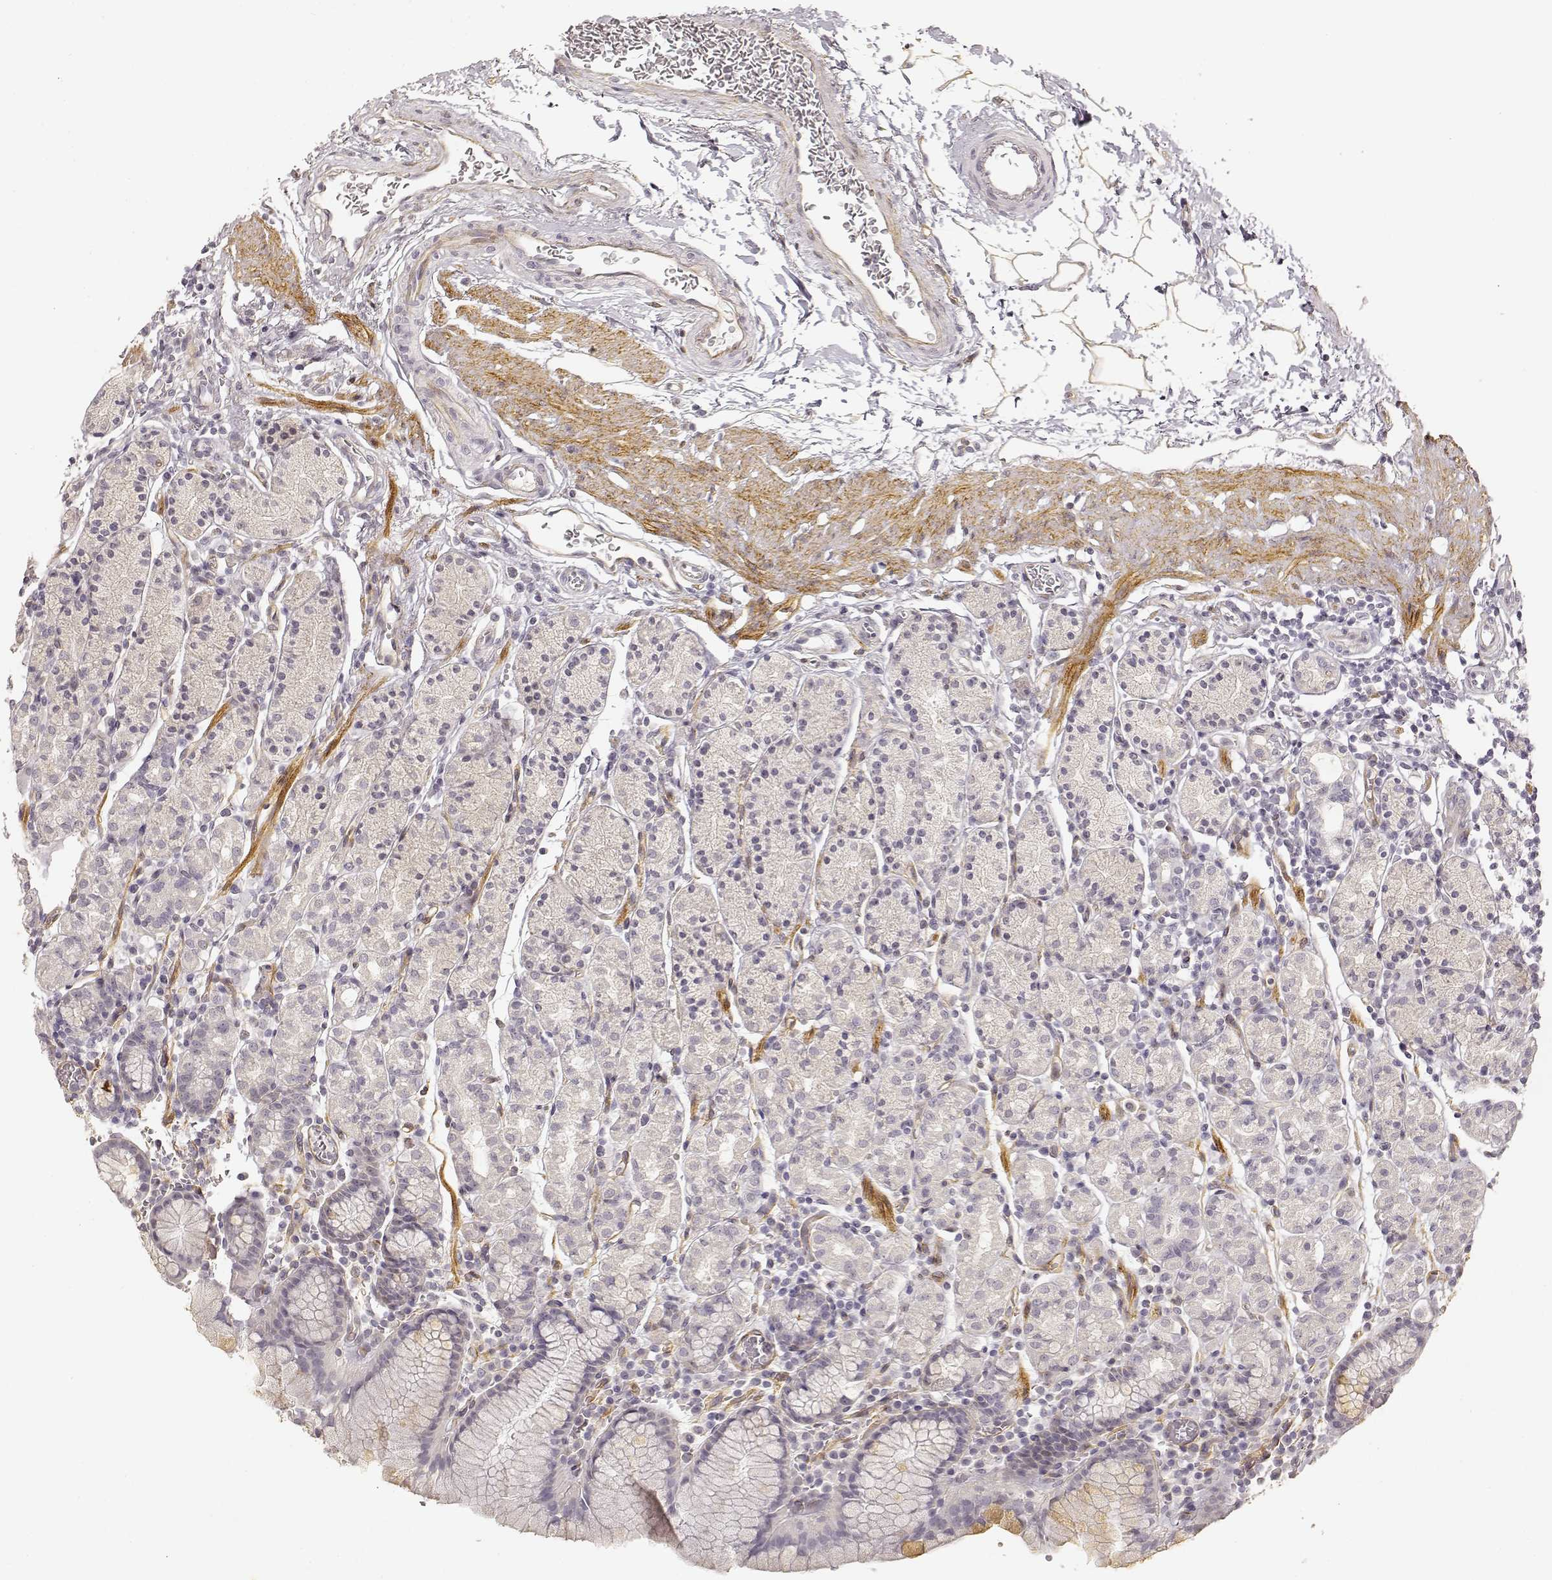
{"staining": {"intensity": "negative", "quantity": "none", "location": "none"}, "tissue": "stomach", "cell_type": "Glandular cells", "image_type": "normal", "snomed": [{"axis": "morphology", "description": "Normal tissue, NOS"}, {"axis": "topography", "description": "Stomach, upper"}, {"axis": "topography", "description": "Stomach"}], "caption": "This image is of normal stomach stained with immunohistochemistry to label a protein in brown with the nuclei are counter-stained blue. There is no expression in glandular cells. The staining was performed using DAB (3,3'-diaminobenzidine) to visualize the protein expression in brown, while the nuclei were stained in blue with hematoxylin (Magnification: 20x).", "gene": "LAMA4", "patient": {"sex": "male", "age": 62}}